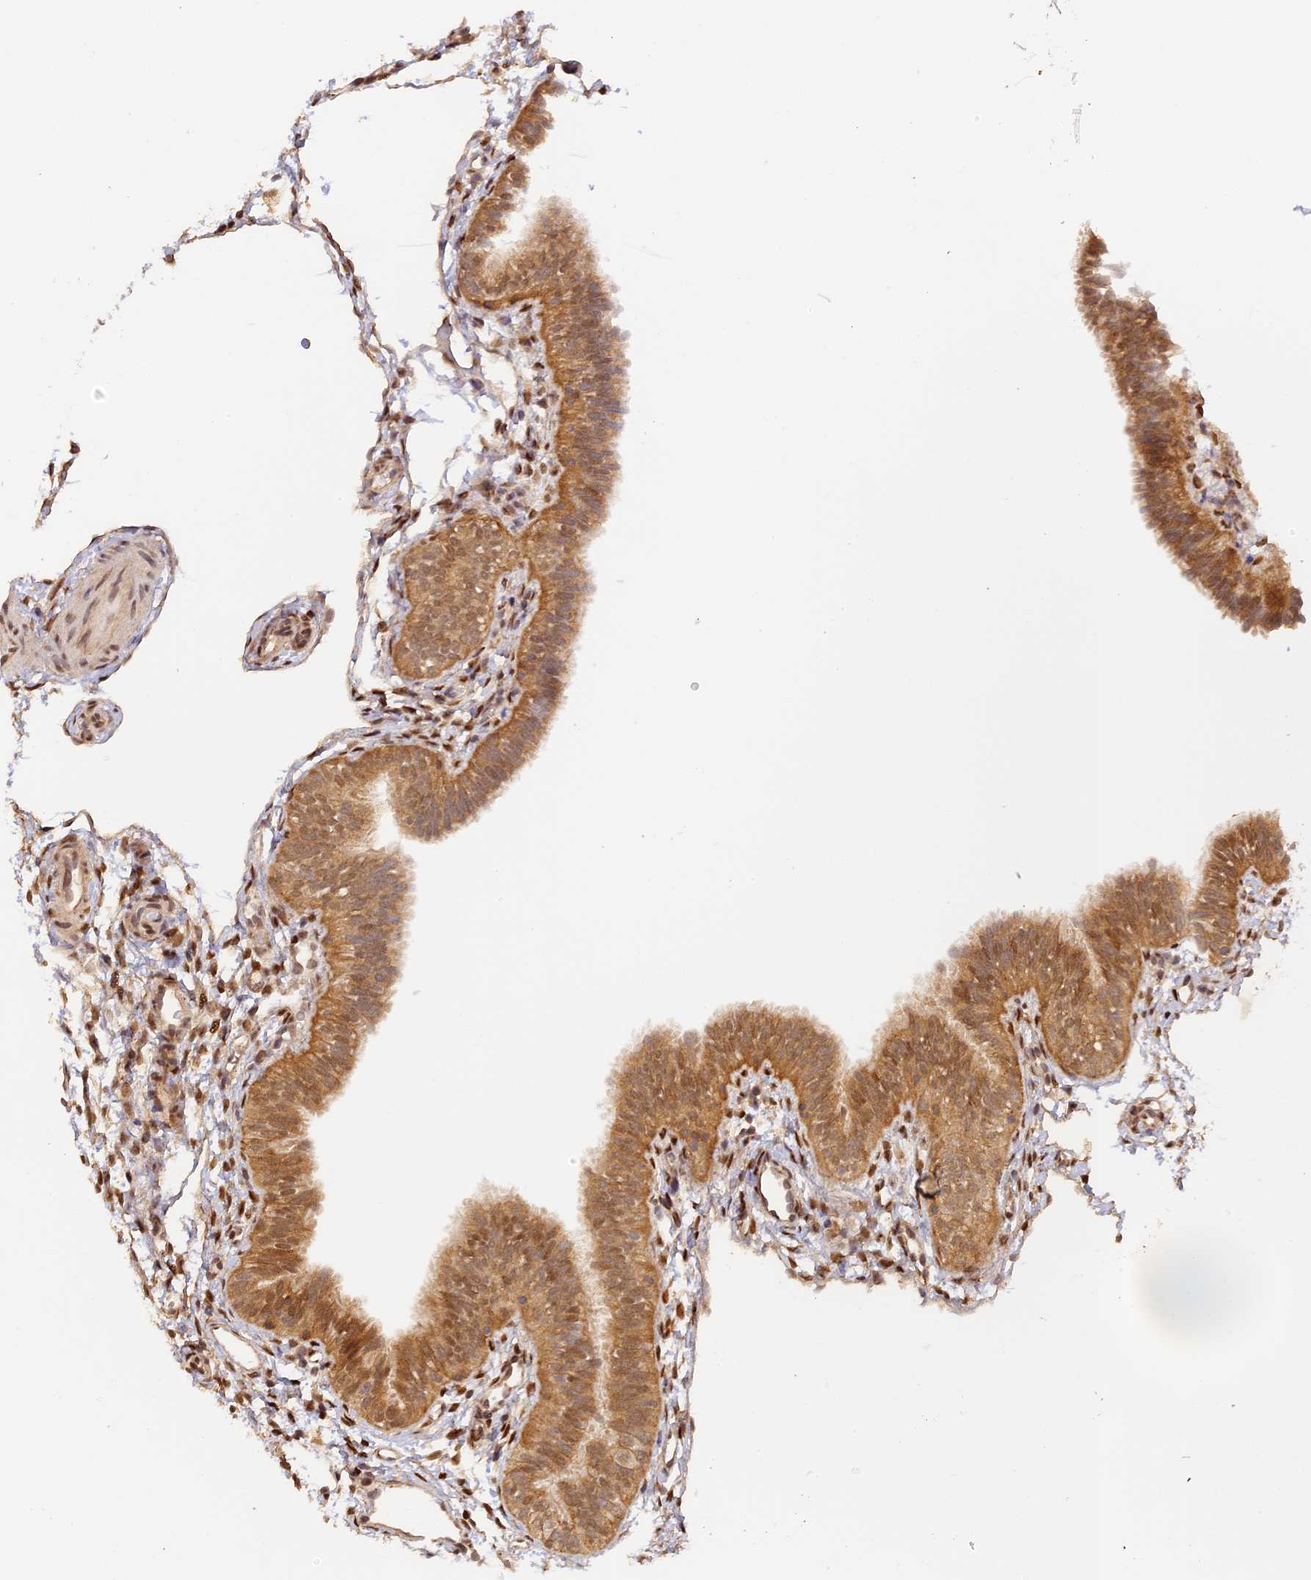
{"staining": {"intensity": "moderate", "quantity": ">75%", "location": "cytoplasmic/membranous,nuclear"}, "tissue": "fallopian tube", "cell_type": "Glandular cells", "image_type": "normal", "snomed": [{"axis": "morphology", "description": "Normal tissue, NOS"}, {"axis": "topography", "description": "Fallopian tube"}], "caption": "This photomicrograph displays IHC staining of unremarkable human fallopian tube, with medium moderate cytoplasmic/membranous,nuclear positivity in approximately >75% of glandular cells.", "gene": "MYBL2", "patient": {"sex": "female", "age": 35}}